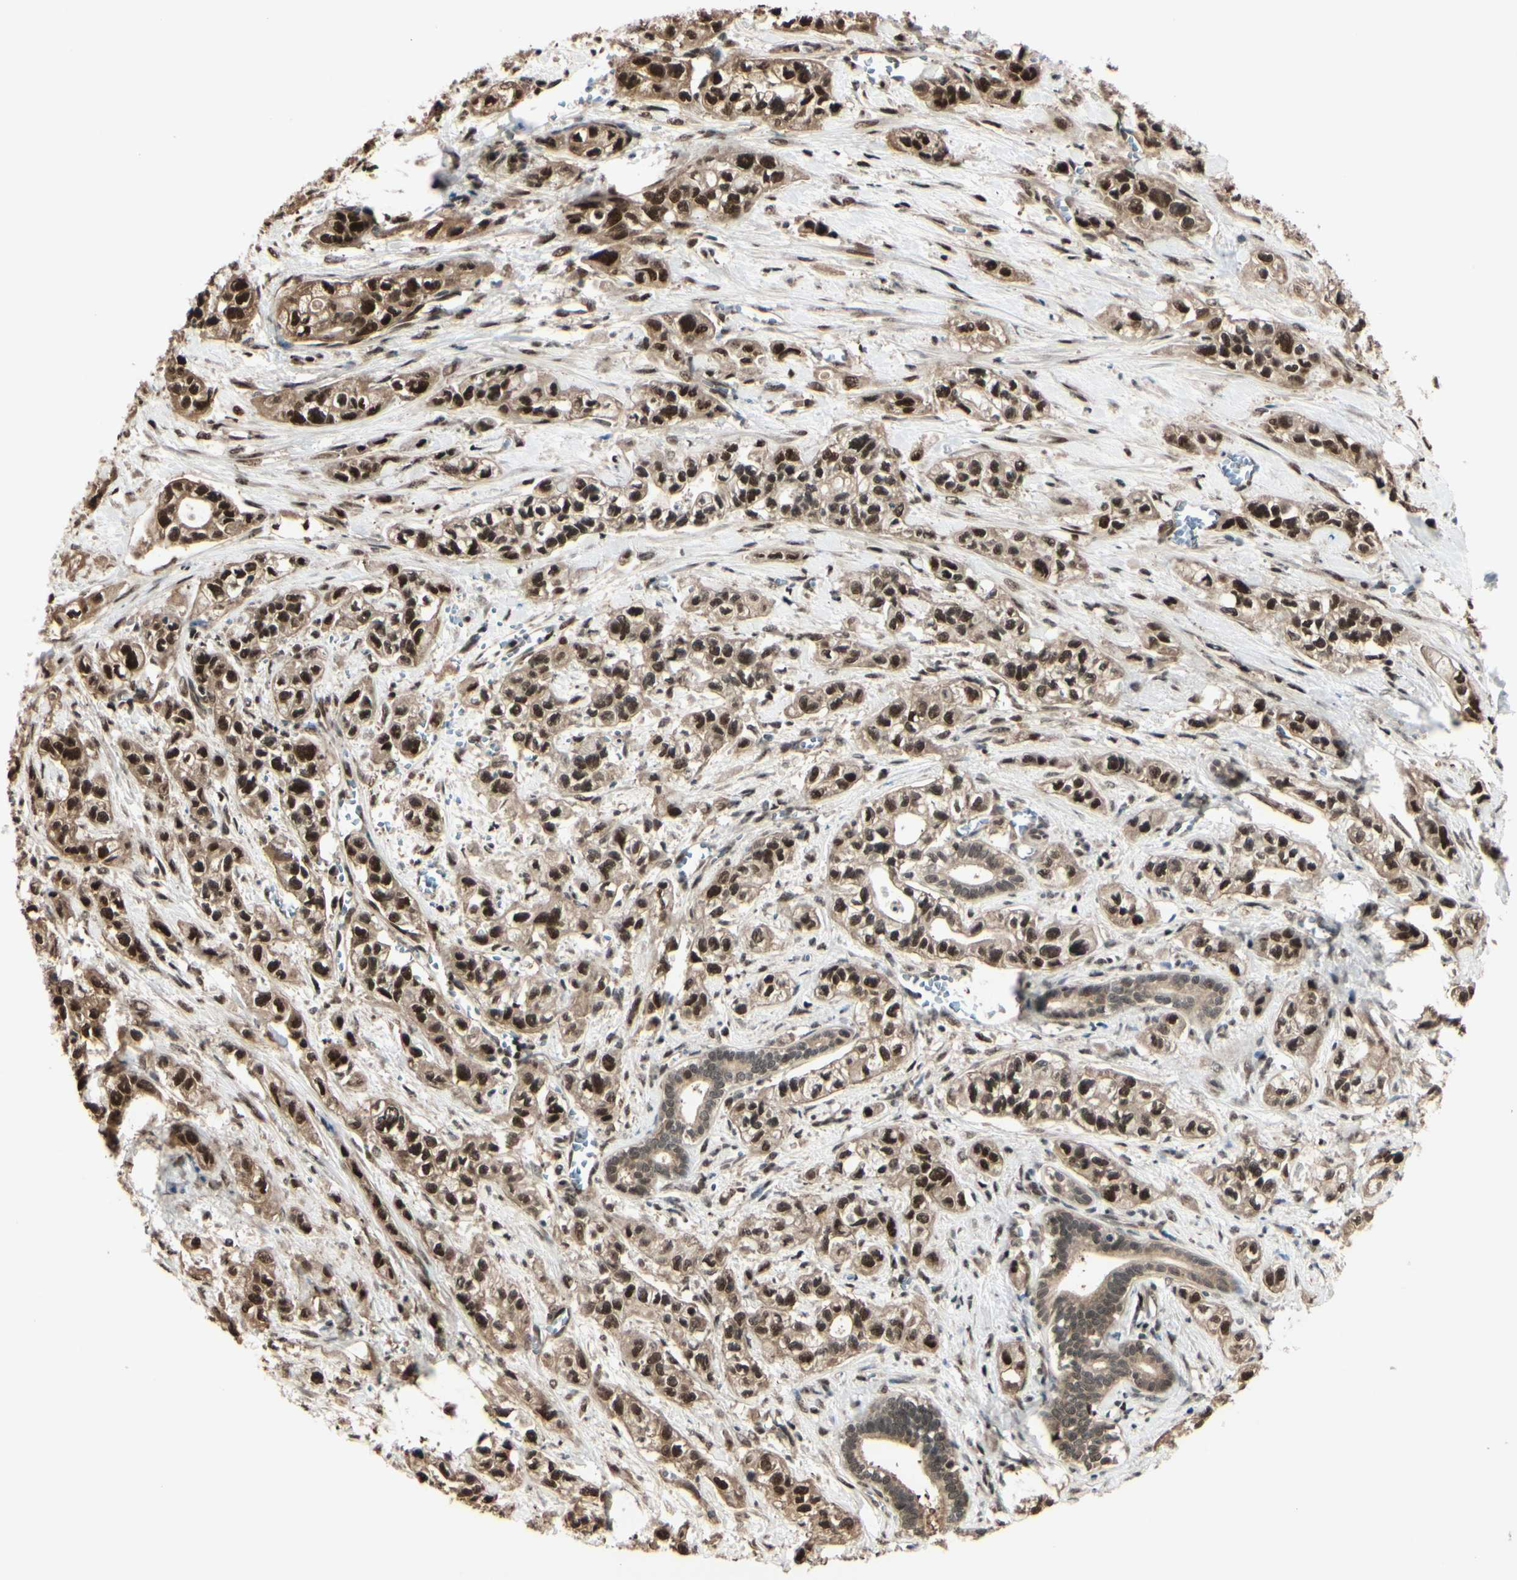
{"staining": {"intensity": "strong", "quantity": ">75%", "location": "cytoplasmic/membranous,nuclear"}, "tissue": "pancreatic cancer", "cell_type": "Tumor cells", "image_type": "cancer", "snomed": [{"axis": "morphology", "description": "Adenocarcinoma, NOS"}, {"axis": "topography", "description": "Pancreas"}], "caption": "Immunohistochemical staining of human adenocarcinoma (pancreatic) demonstrates strong cytoplasmic/membranous and nuclear protein expression in approximately >75% of tumor cells.", "gene": "HSF1", "patient": {"sex": "male", "age": 74}}